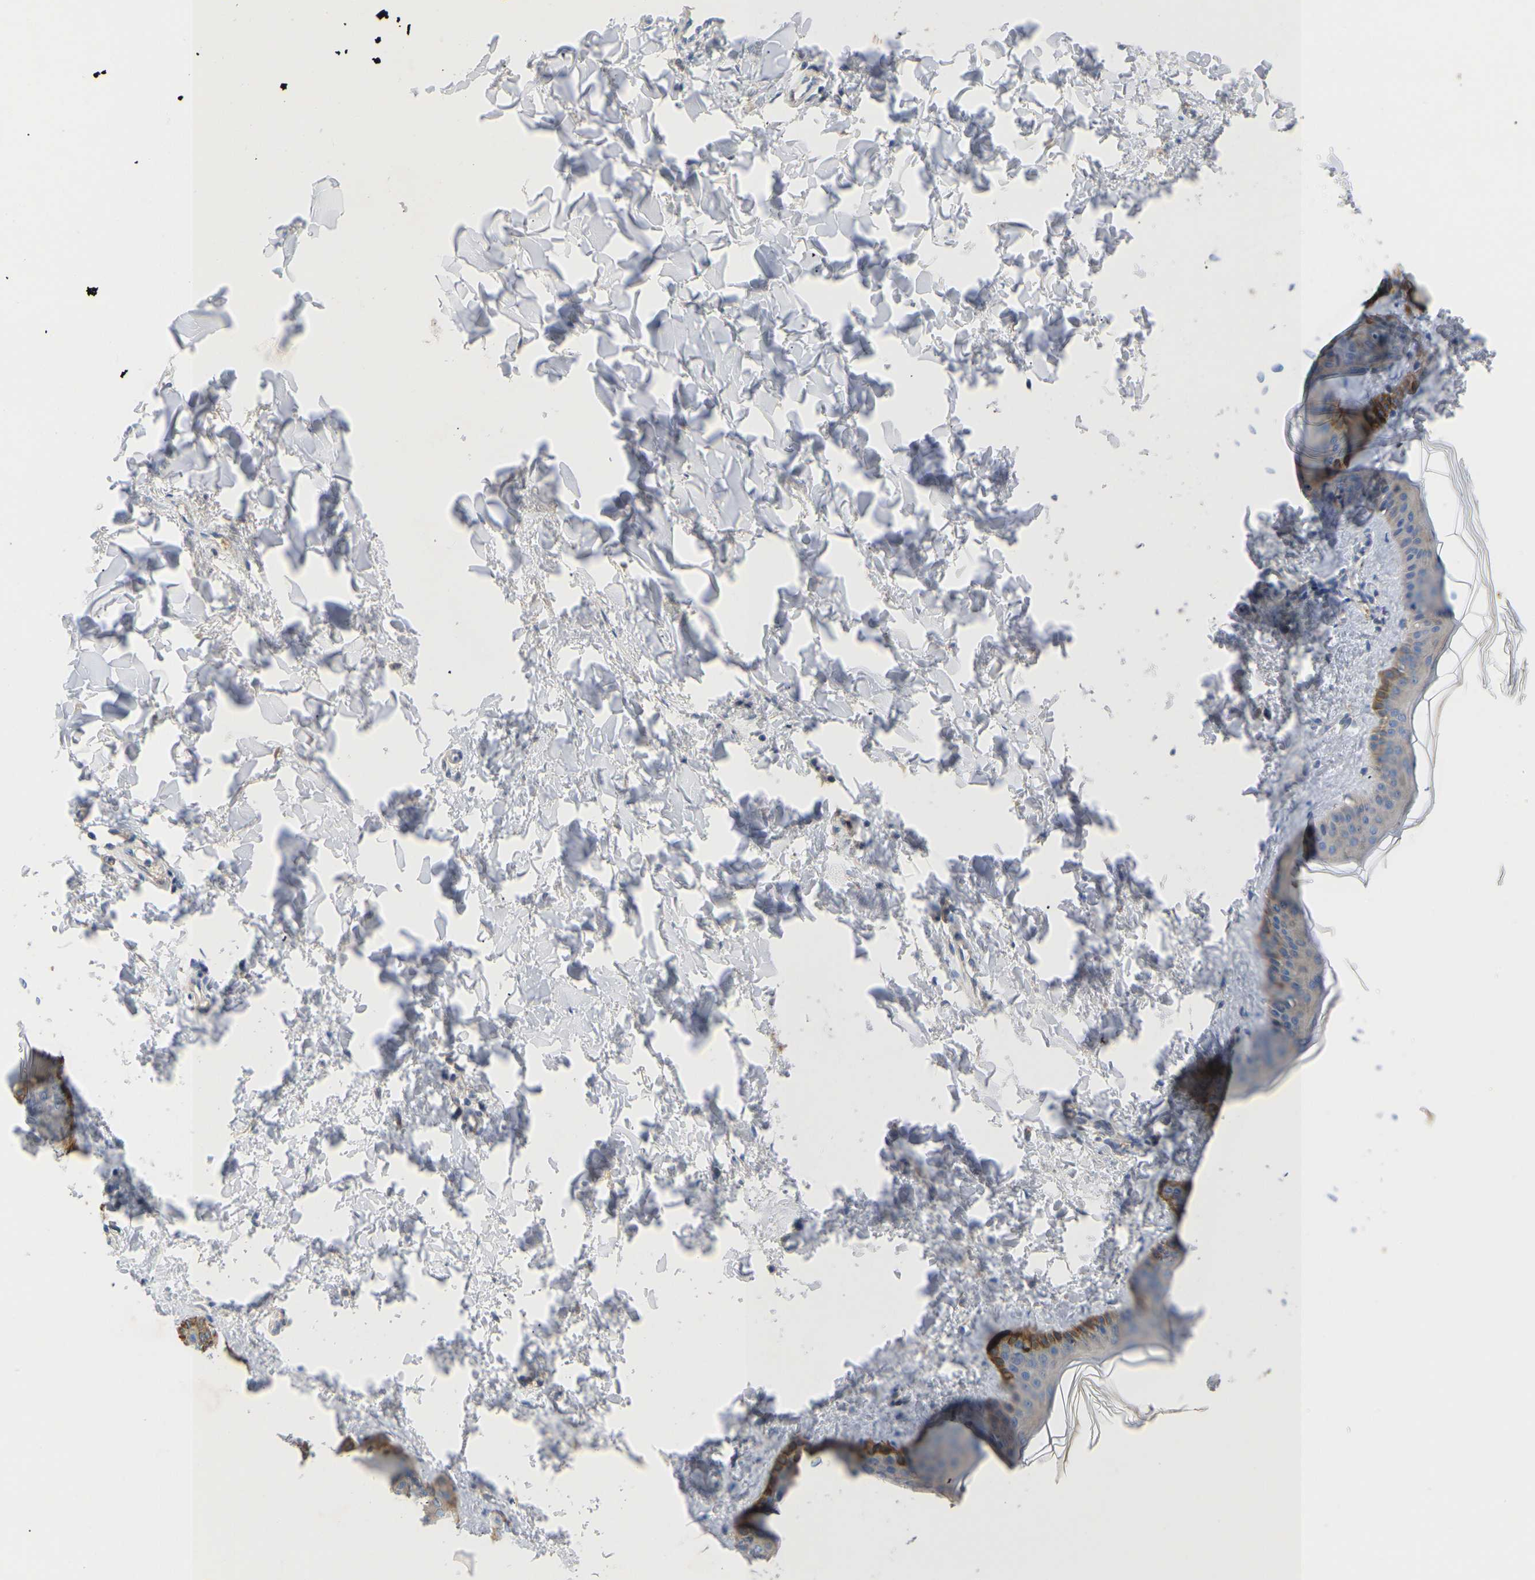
{"staining": {"intensity": "weak", "quantity": ">75%", "location": "cytoplasmic/membranous"}, "tissue": "skin", "cell_type": "Fibroblasts", "image_type": "normal", "snomed": [{"axis": "morphology", "description": "Normal tissue, NOS"}, {"axis": "topography", "description": "Skin"}], "caption": "Immunohistochemical staining of normal human skin reveals >75% levels of weak cytoplasmic/membranous protein expression in about >75% of fibroblasts.", "gene": "ABCA10", "patient": {"sex": "female", "age": 17}}